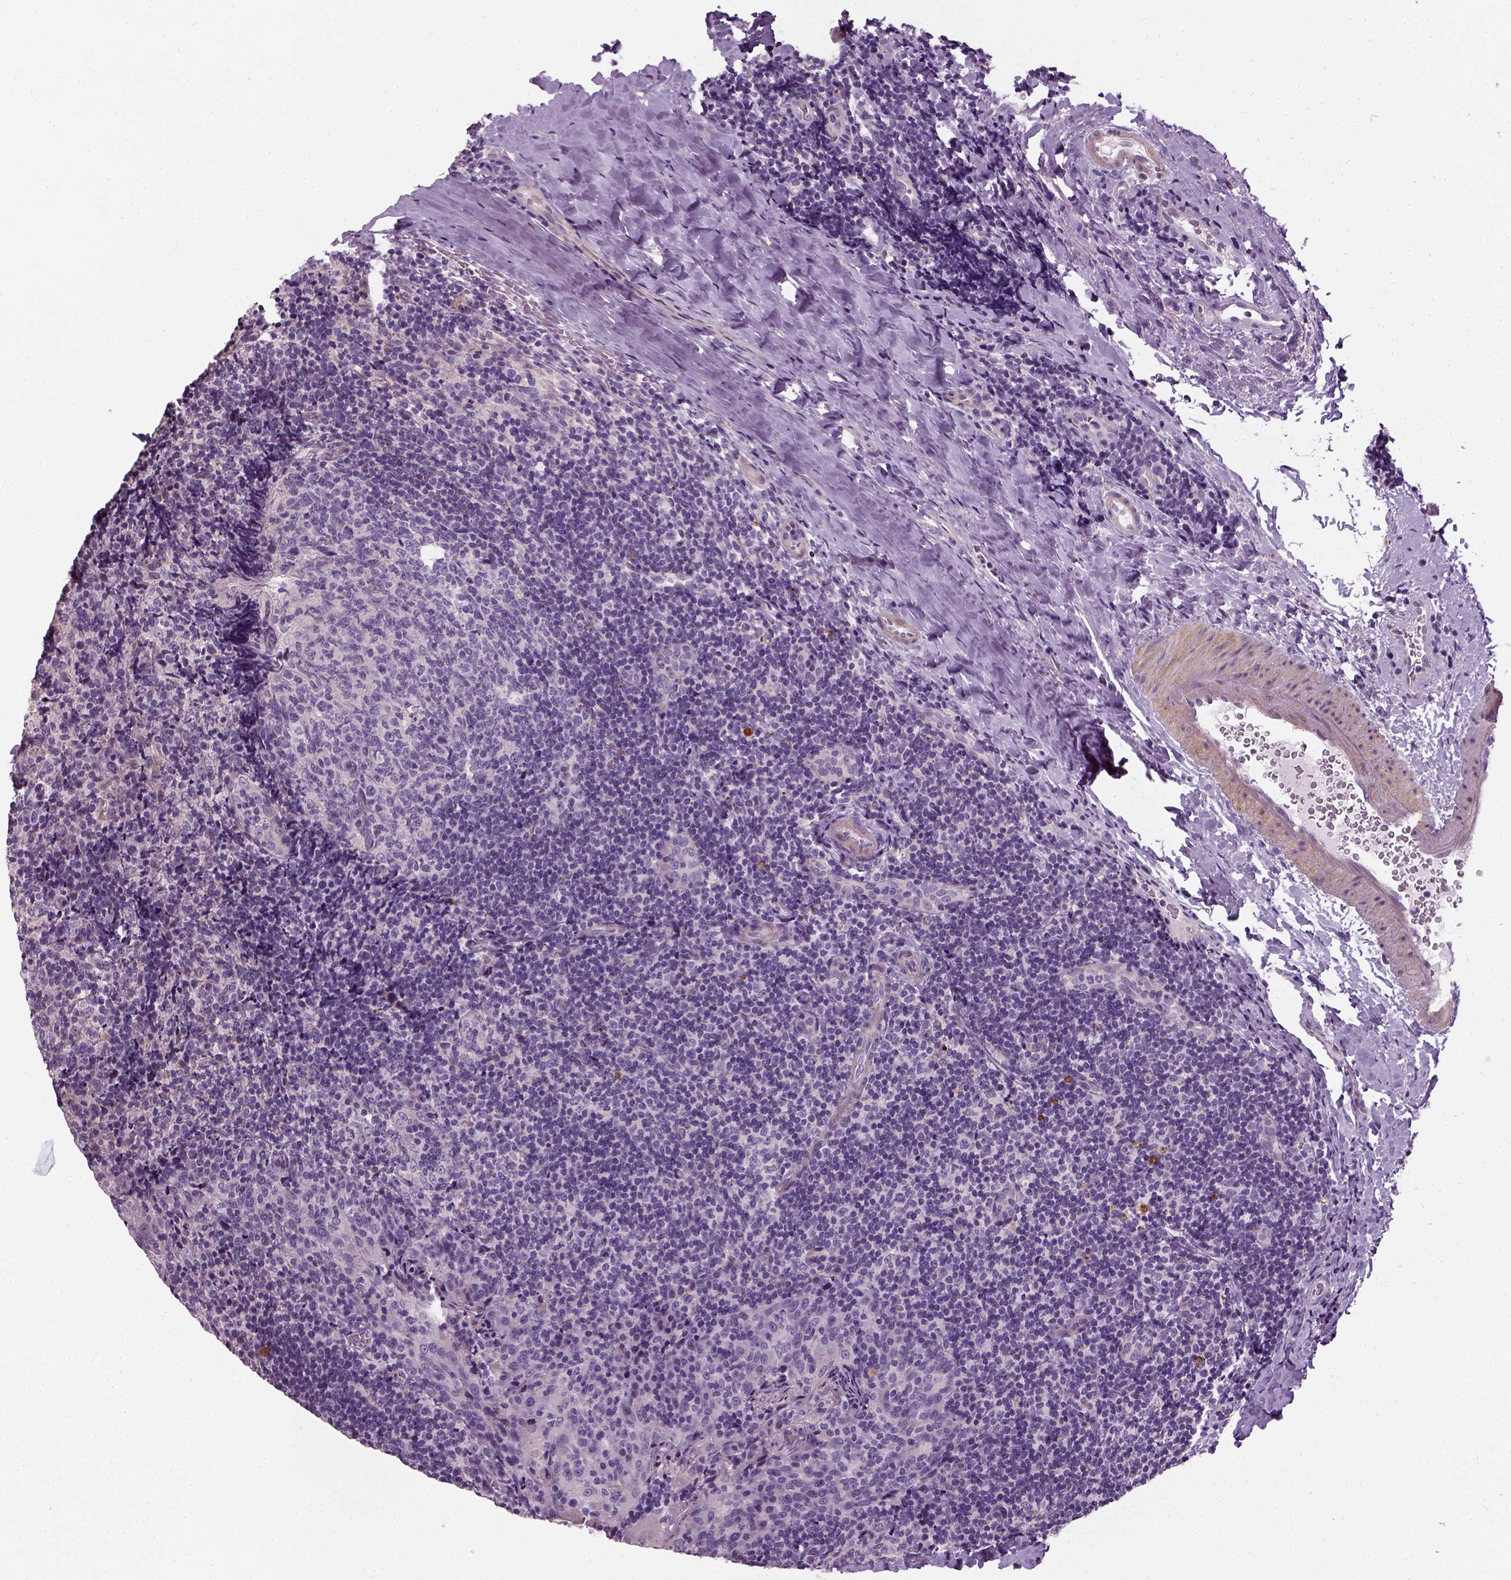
{"staining": {"intensity": "negative", "quantity": "none", "location": "none"}, "tissue": "tonsil", "cell_type": "Germinal center cells", "image_type": "normal", "snomed": [{"axis": "morphology", "description": "Normal tissue, NOS"}, {"axis": "topography", "description": "Tonsil"}], "caption": "Photomicrograph shows no significant protein expression in germinal center cells of benign tonsil. (Stains: DAB immunohistochemistry with hematoxylin counter stain, Microscopy: brightfield microscopy at high magnification).", "gene": "ELOVL3", "patient": {"sex": "male", "age": 17}}